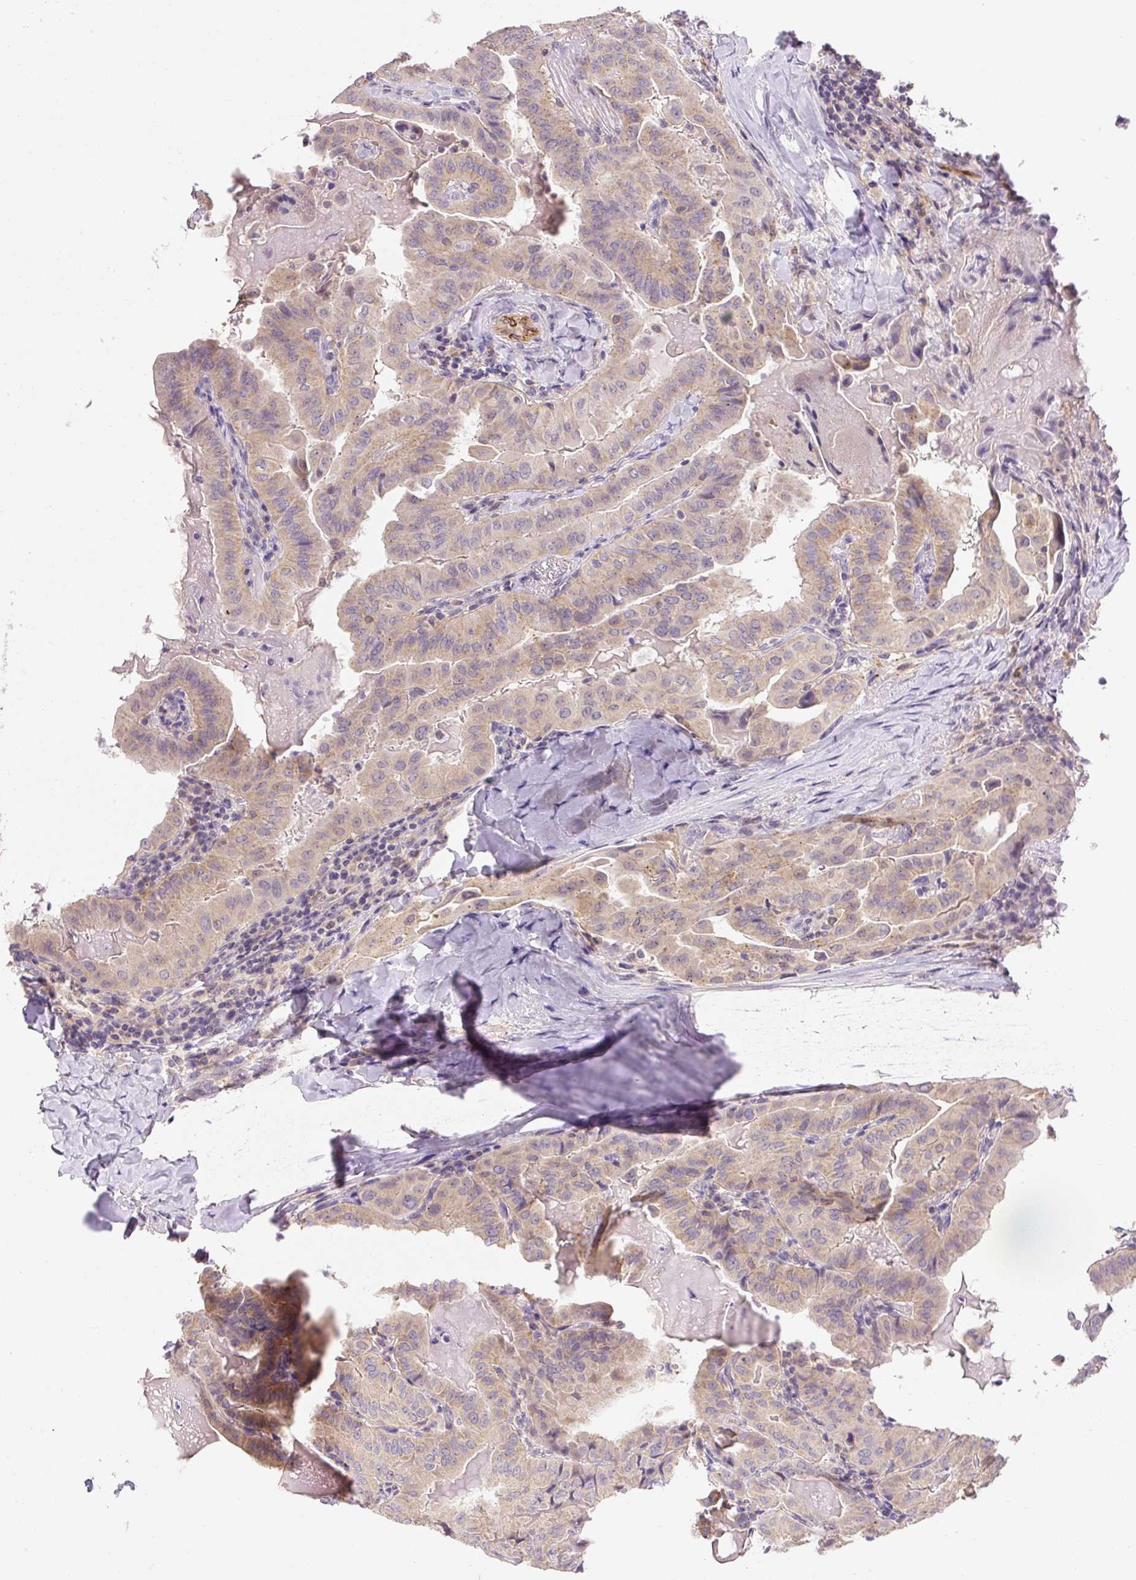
{"staining": {"intensity": "moderate", "quantity": "<25%", "location": "cytoplasmic/membranous"}, "tissue": "thyroid cancer", "cell_type": "Tumor cells", "image_type": "cancer", "snomed": [{"axis": "morphology", "description": "Papillary adenocarcinoma, NOS"}, {"axis": "topography", "description": "Thyroid gland"}], "caption": "Moderate cytoplasmic/membranous staining for a protein is appreciated in about <25% of tumor cells of thyroid cancer using IHC.", "gene": "PLA2G4A", "patient": {"sex": "female", "age": 68}}